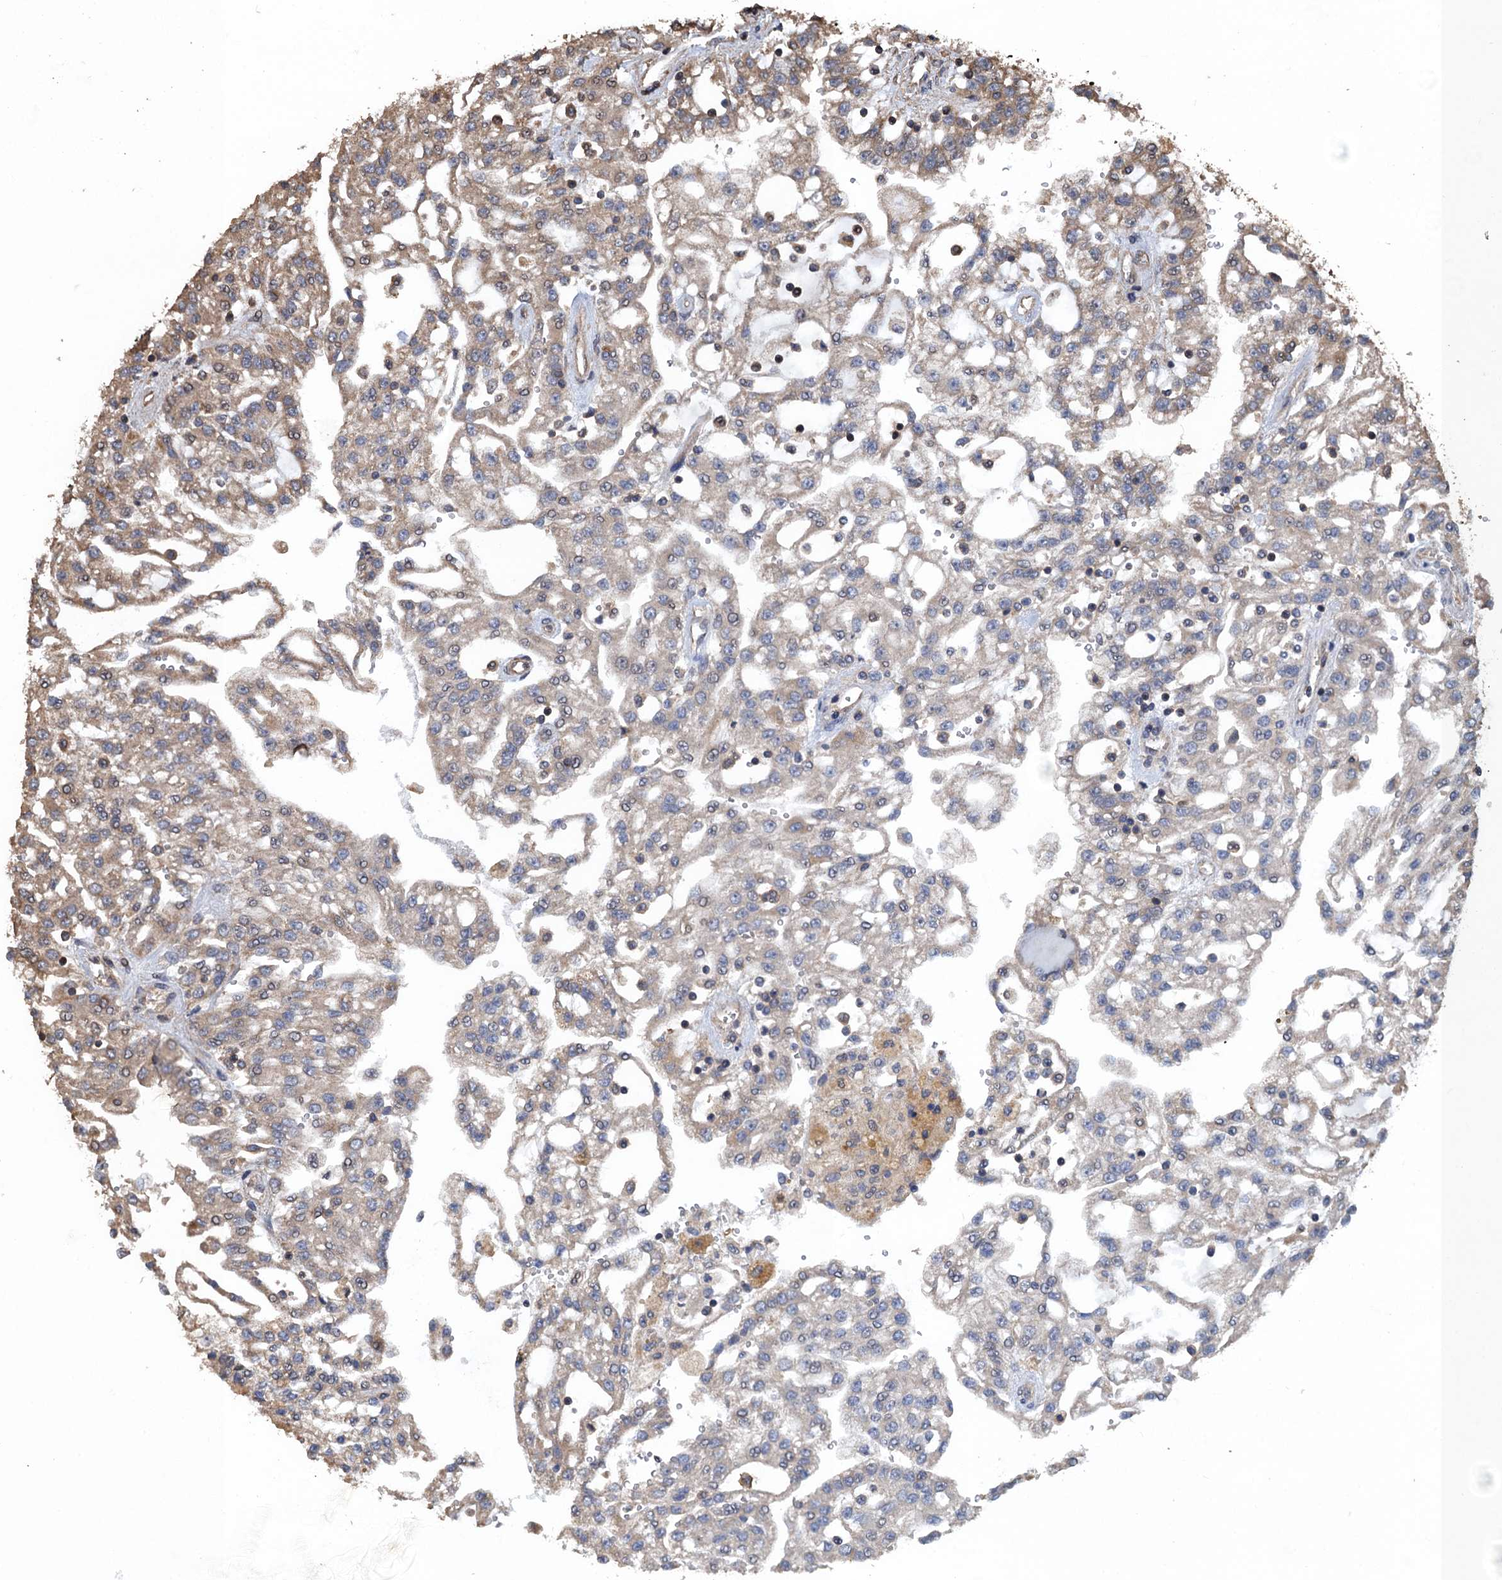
{"staining": {"intensity": "weak", "quantity": "25%-75%", "location": "cytoplasmic/membranous"}, "tissue": "renal cancer", "cell_type": "Tumor cells", "image_type": "cancer", "snomed": [{"axis": "morphology", "description": "Adenocarcinoma, NOS"}, {"axis": "topography", "description": "Kidney"}], "caption": "Brown immunohistochemical staining in renal adenocarcinoma demonstrates weak cytoplasmic/membranous positivity in about 25%-75% of tumor cells. (IHC, brightfield microscopy, high magnification).", "gene": "PPP4R1", "patient": {"sex": "male", "age": 63}}